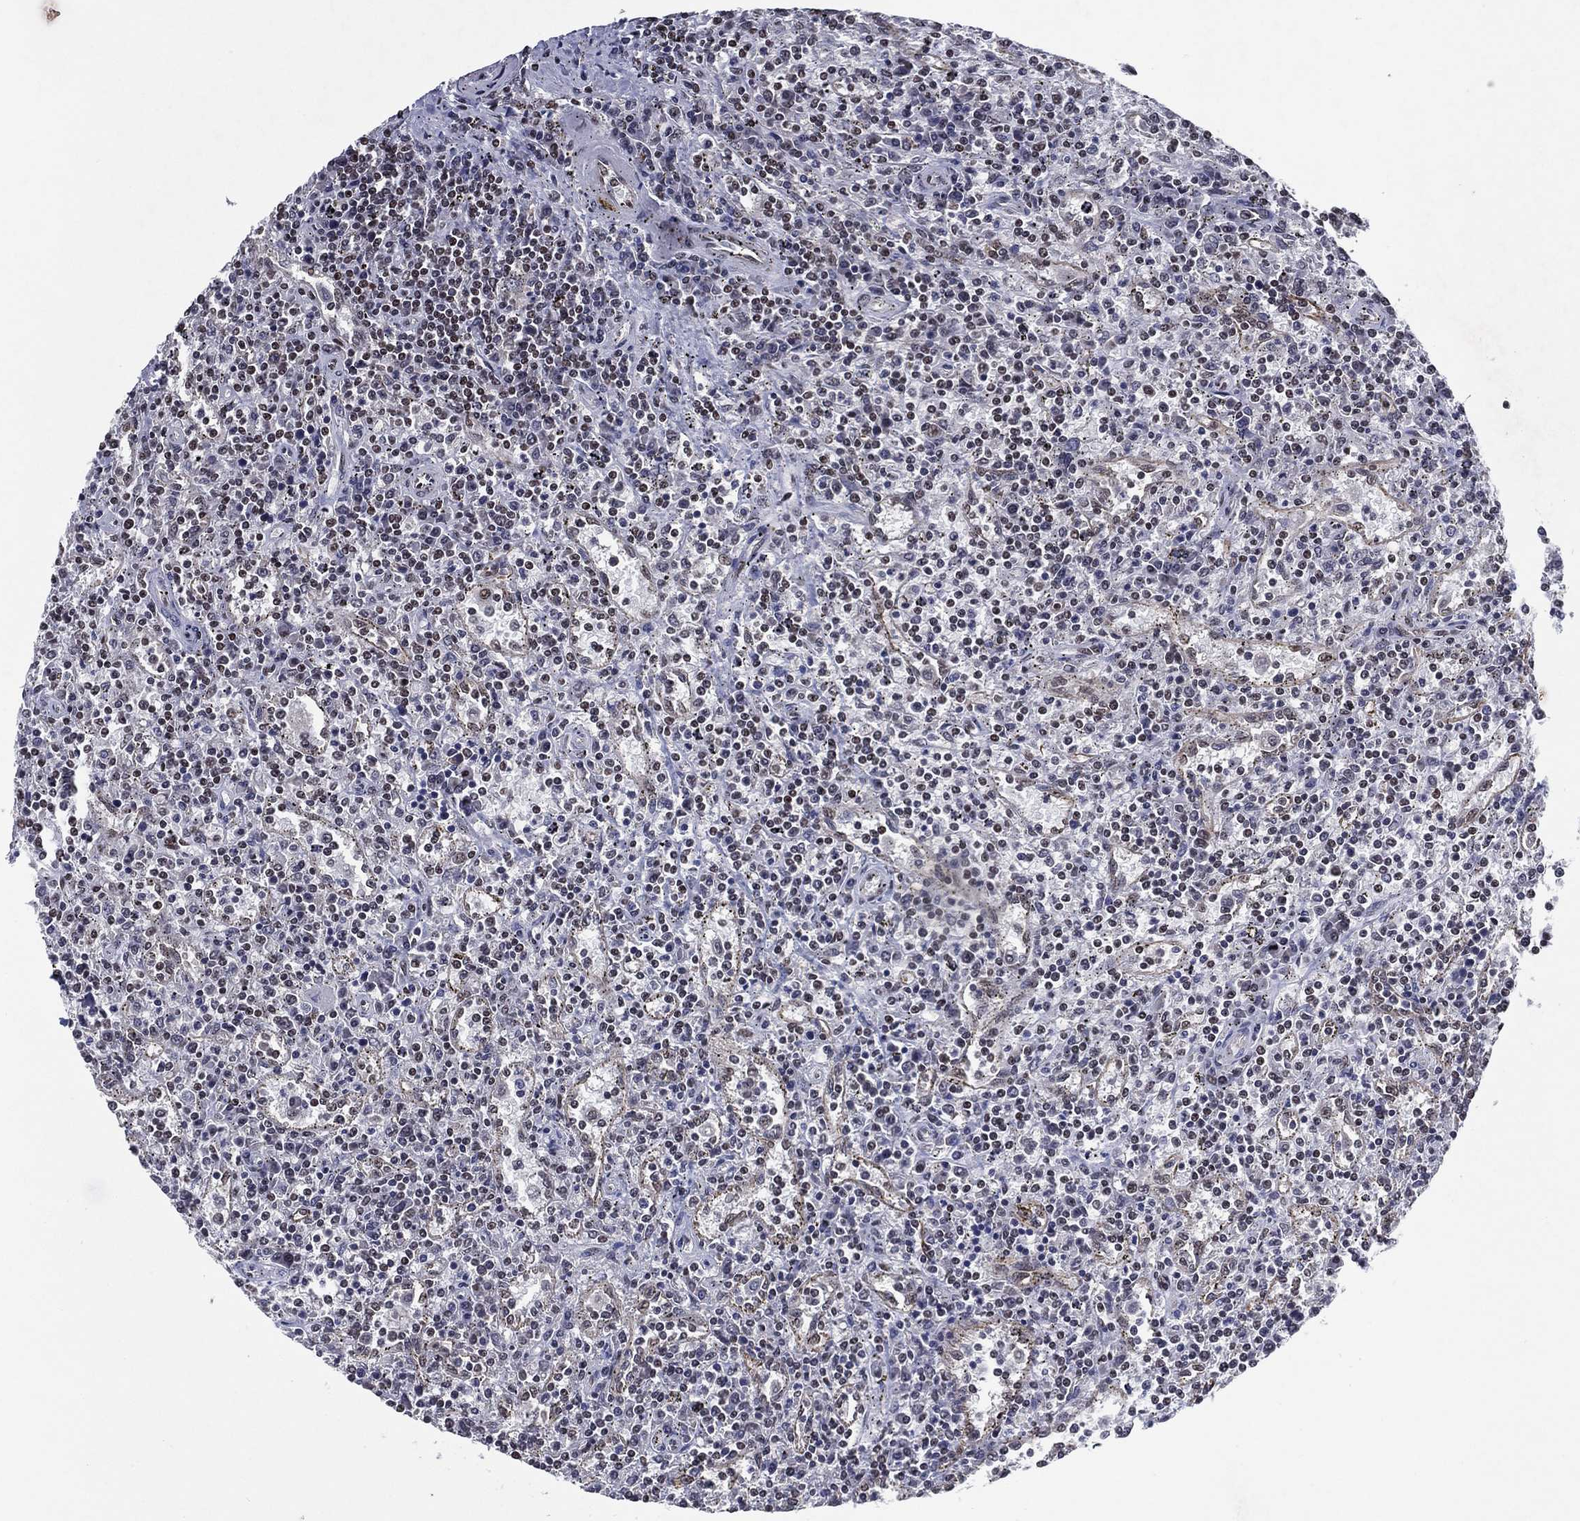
{"staining": {"intensity": "moderate", "quantity": "<25%", "location": "nuclear"}, "tissue": "lymphoma", "cell_type": "Tumor cells", "image_type": "cancer", "snomed": [{"axis": "morphology", "description": "Malignant lymphoma, non-Hodgkin's type, Low grade"}, {"axis": "topography", "description": "Spleen"}], "caption": "IHC micrograph of neoplastic tissue: lymphoma stained using immunohistochemistry reveals low levels of moderate protein expression localized specifically in the nuclear of tumor cells, appearing as a nuclear brown color.", "gene": "ZBTB42", "patient": {"sex": "male", "age": 62}}